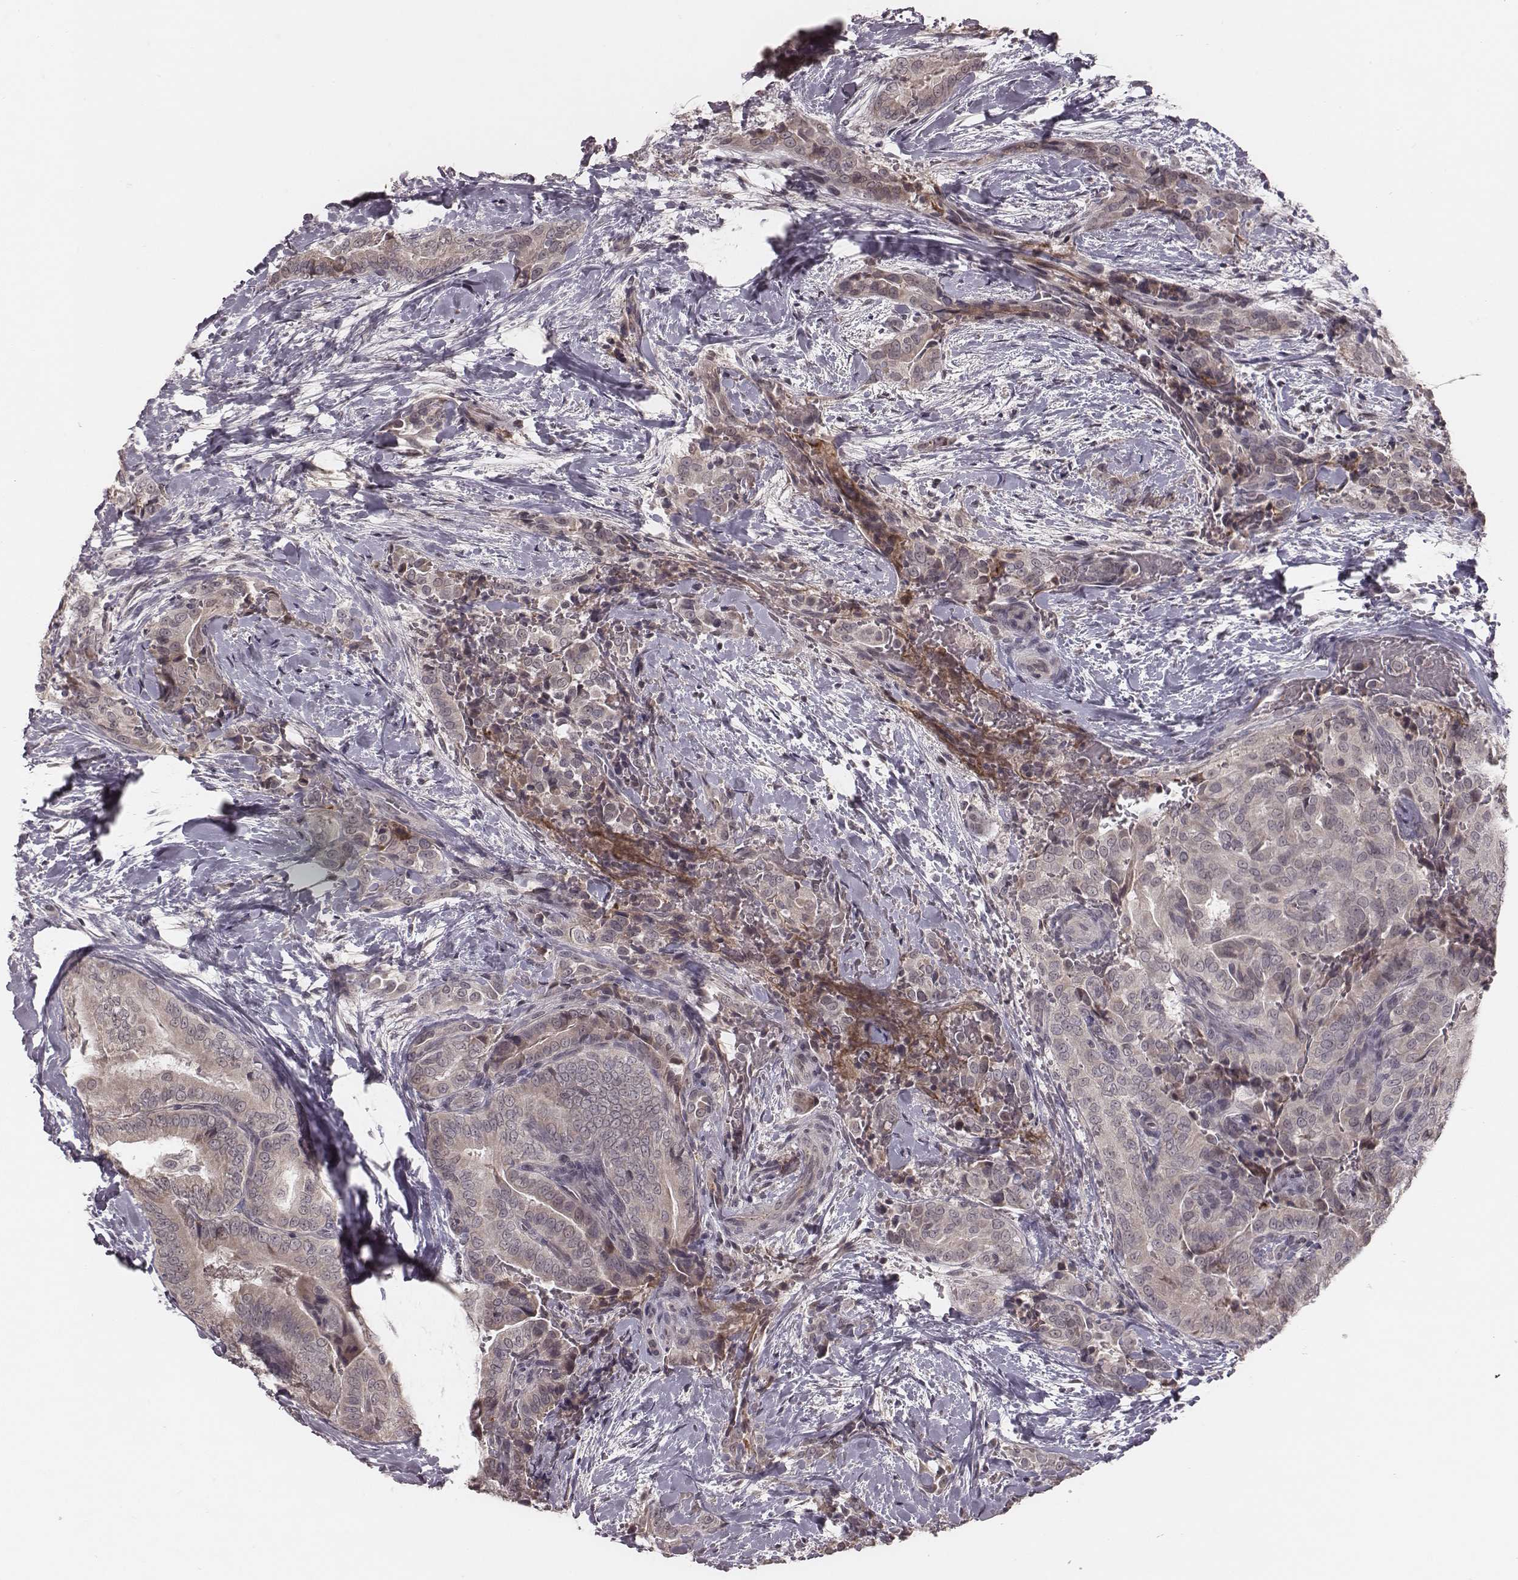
{"staining": {"intensity": "negative", "quantity": "none", "location": "none"}, "tissue": "thyroid cancer", "cell_type": "Tumor cells", "image_type": "cancer", "snomed": [{"axis": "morphology", "description": "Papillary adenocarcinoma, NOS"}, {"axis": "topography", "description": "Thyroid gland"}], "caption": "DAB (3,3'-diaminobenzidine) immunohistochemical staining of thyroid cancer shows no significant staining in tumor cells.", "gene": "IL5", "patient": {"sex": "male", "age": 61}}